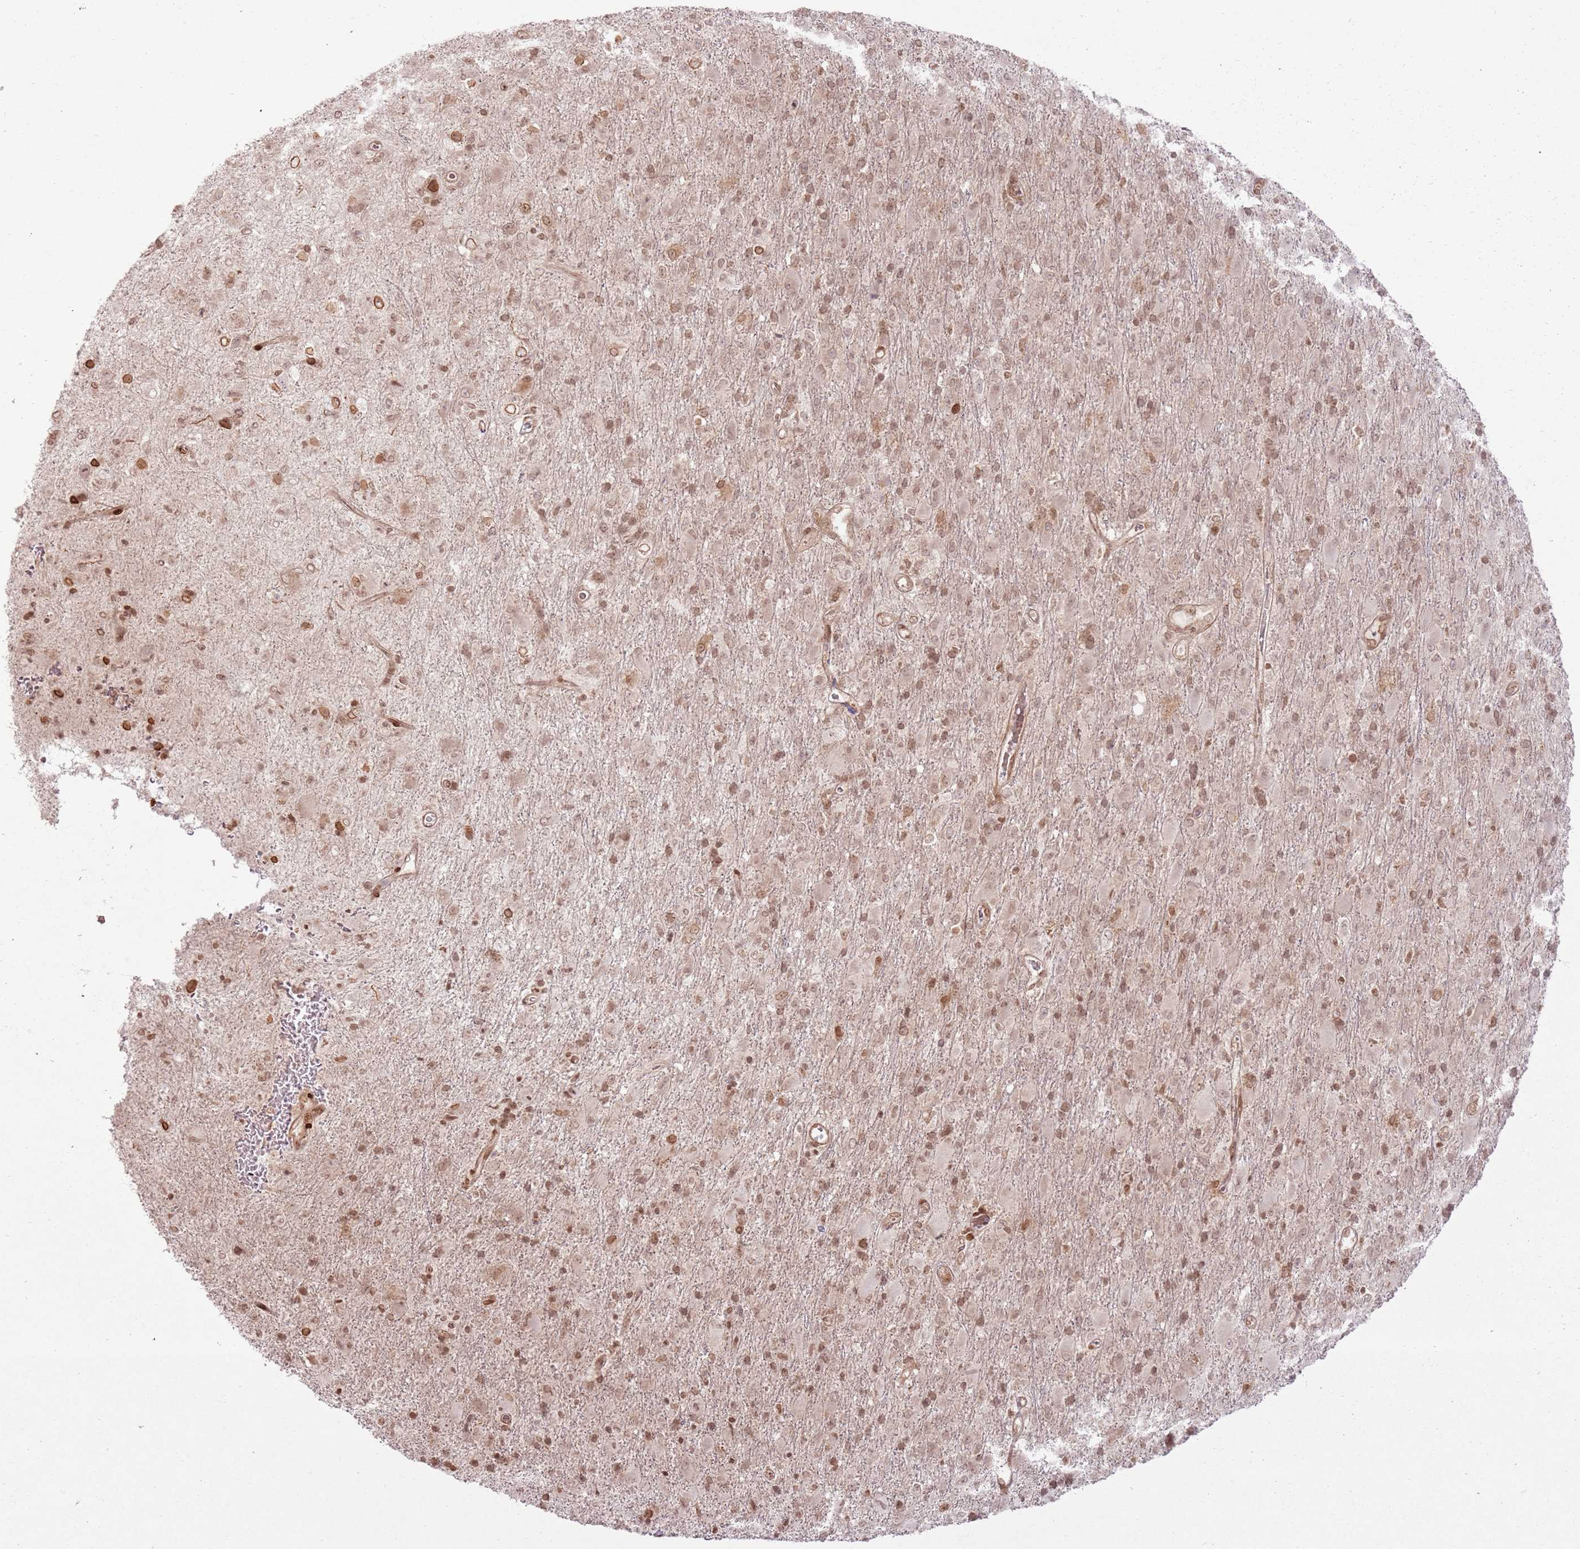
{"staining": {"intensity": "moderate", "quantity": ">75%", "location": "nuclear"}, "tissue": "glioma", "cell_type": "Tumor cells", "image_type": "cancer", "snomed": [{"axis": "morphology", "description": "Glioma, malignant, Low grade"}, {"axis": "topography", "description": "Brain"}], "caption": "Moderate nuclear expression for a protein is present in about >75% of tumor cells of glioma using immunohistochemistry (IHC).", "gene": "KLHL36", "patient": {"sex": "male", "age": 65}}